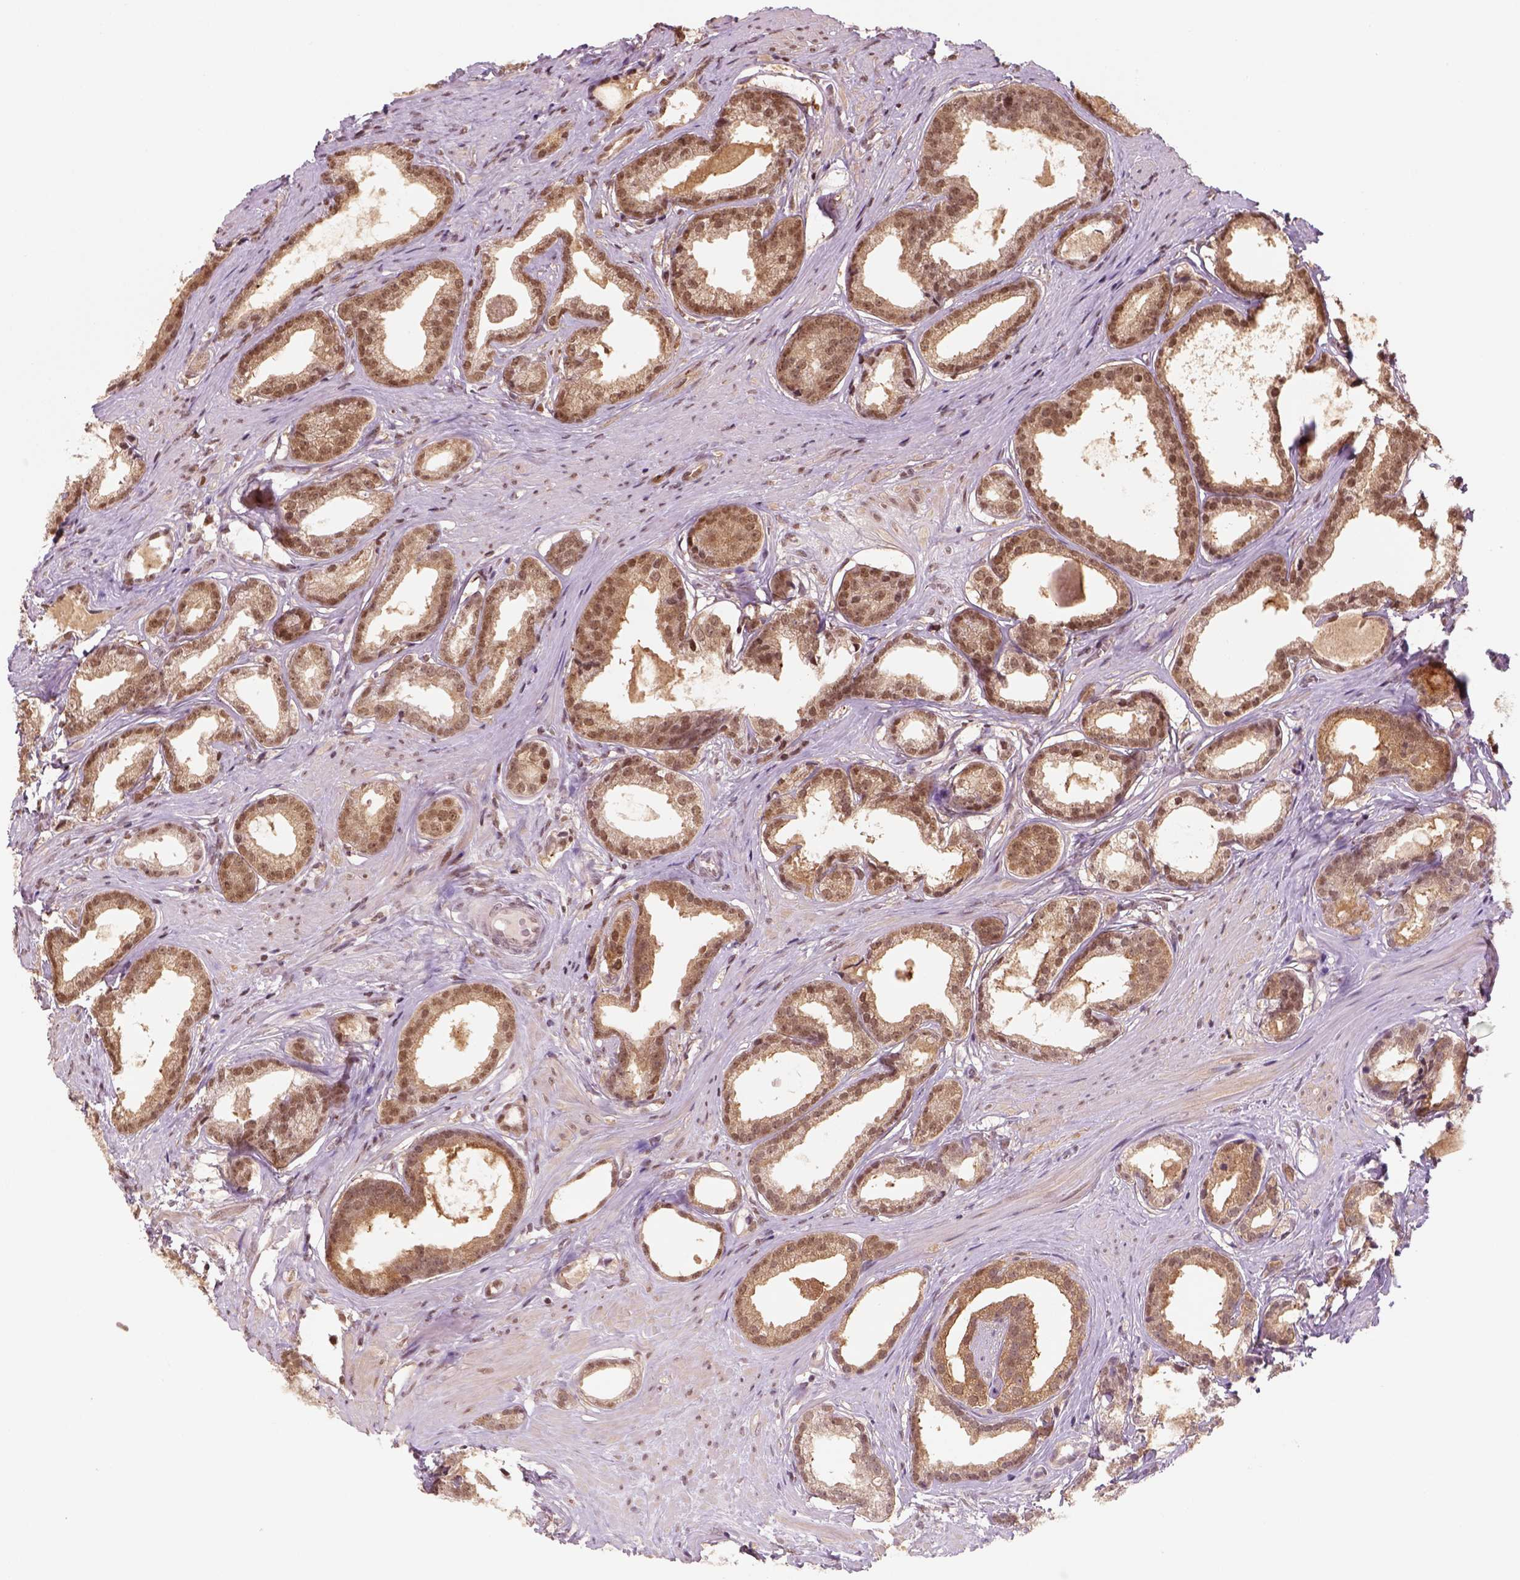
{"staining": {"intensity": "moderate", "quantity": ">75%", "location": "nuclear"}, "tissue": "prostate cancer", "cell_type": "Tumor cells", "image_type": "cancer", "snomed": [{"axis": "morphology", "description": "Adenocarcinoma, Low grade"}, {"axis": "topography", "description": "Prostate"}], "caption": "Brown immunohistochemical staining in adenocarcinoma (low-grade) (prostate) shows moderate nuclear staining in approximately >75% of tumor cells.", "gene": "GOT1", "patient": {"sex": "male", "age": 65}}